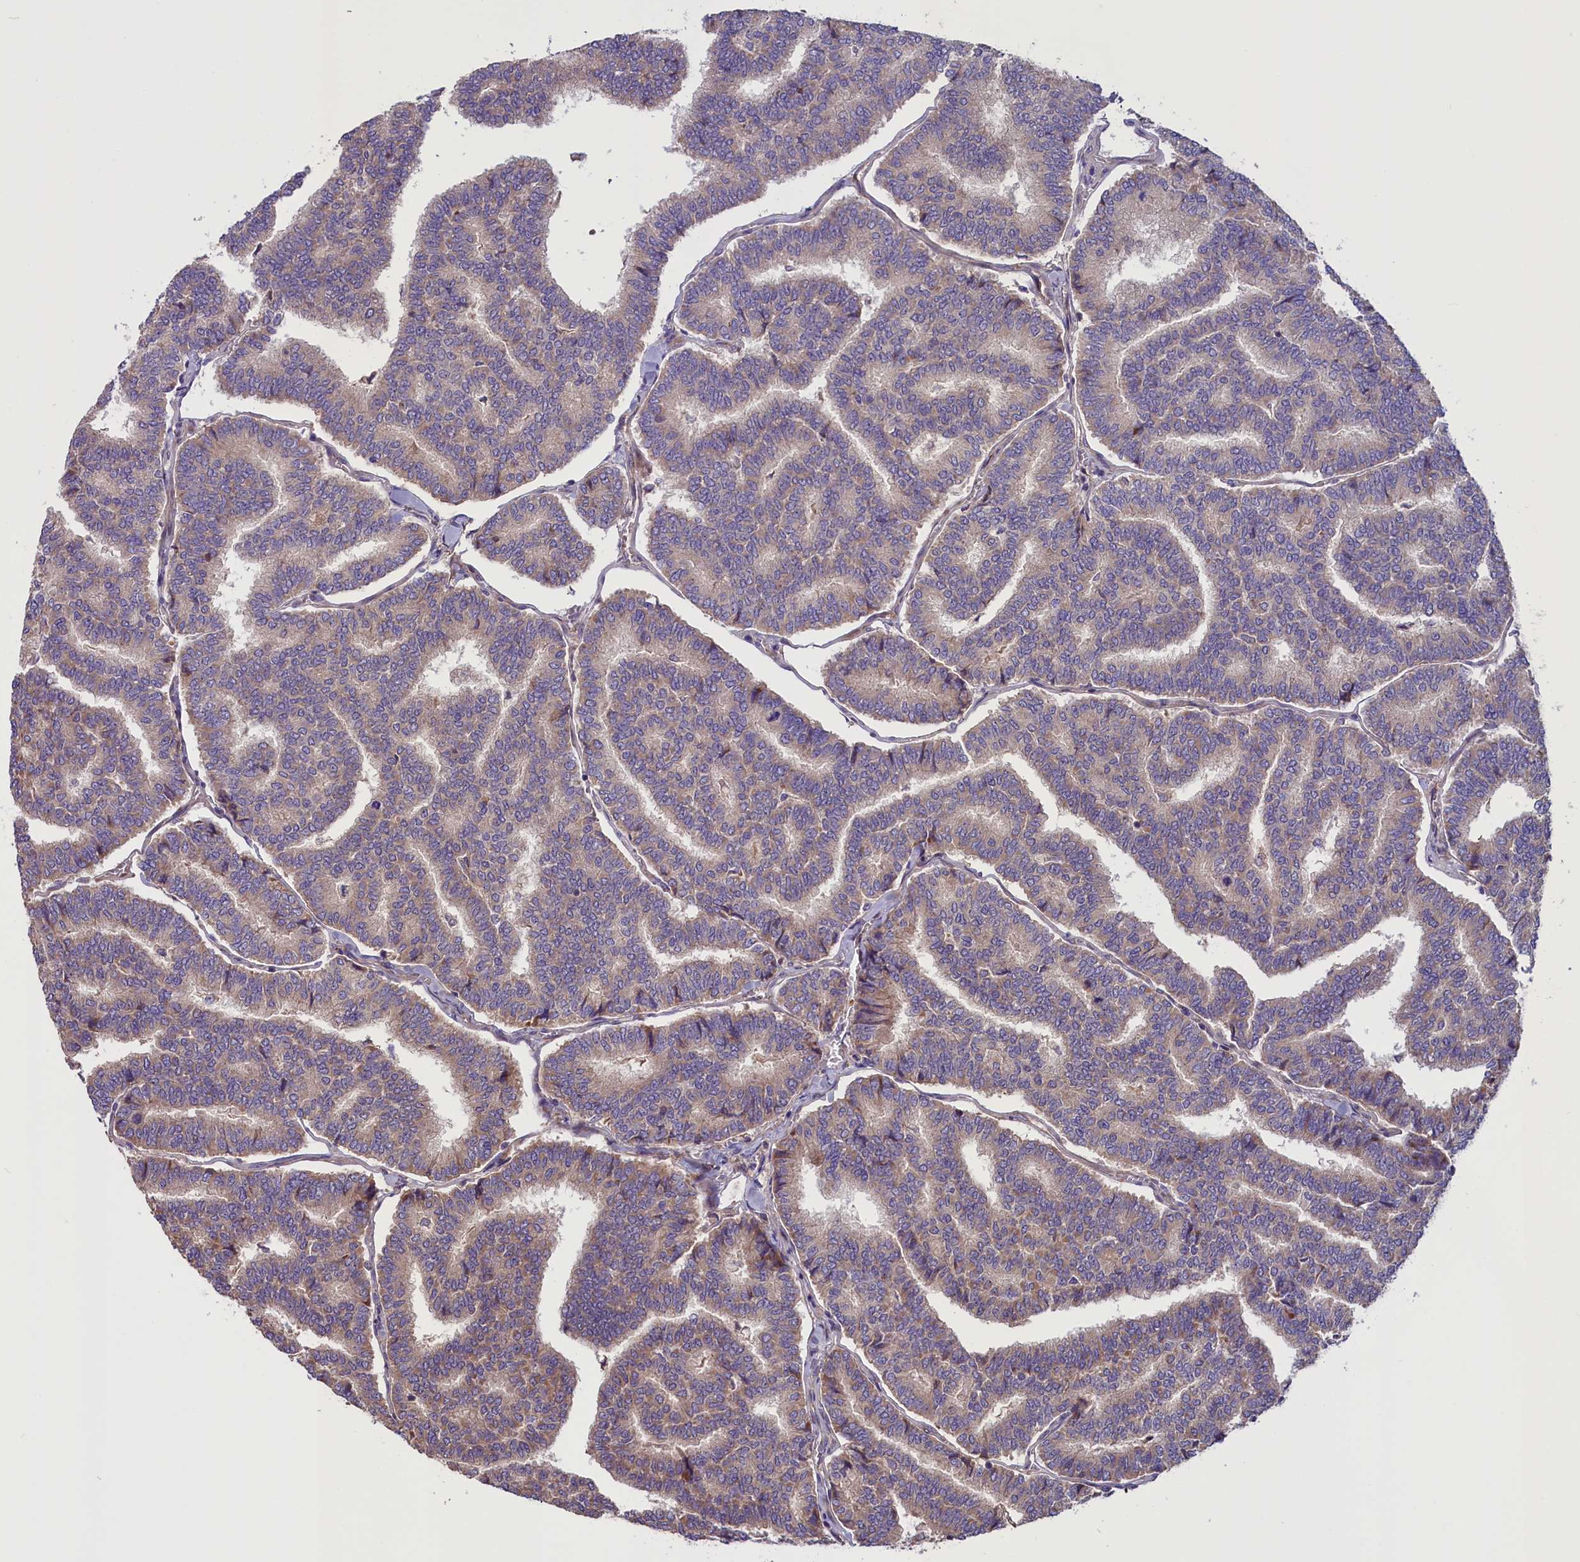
{"staining": {"intensity": "weak", "quantity": ">75%", "location": "cytoplasmic/membranous"}, "tissue": "thyroid cancer", "cell_type": "Tumor cells", "image_type": "cancer", "snomed": [{"axis": "morphology", "description": "Papillary adenocarcinoma, NOS"}, {"axis": "topography", "description": "Thyroid gland"}], "caption": "Tumor cells reveal low levels of weak cytoplasmic/membranous positivity in about >75% of cells in human thyroid papillary adenocarcinoma.", "gene": "FRY", "patient": {"sex": "female", "age": 35}}